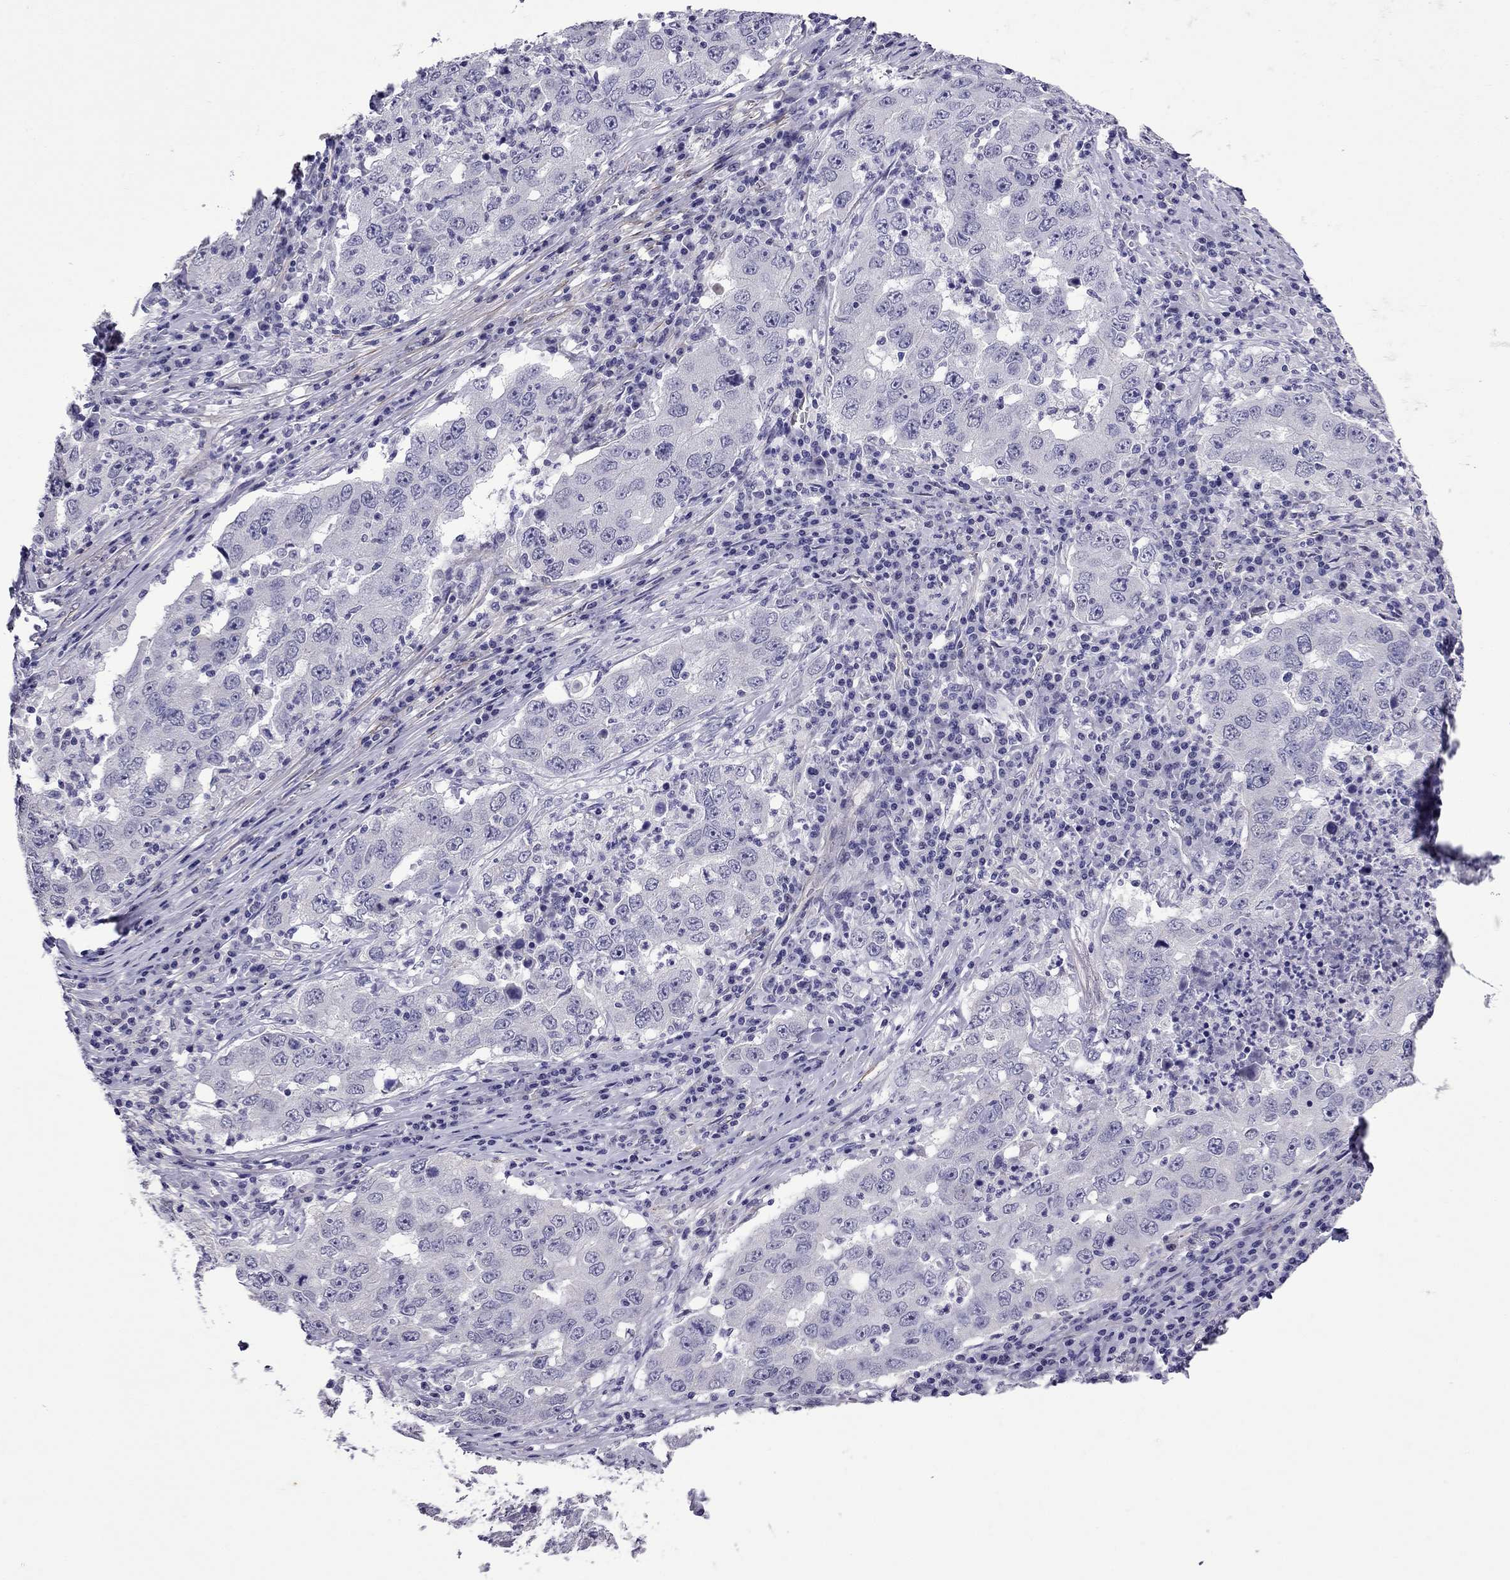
{"staining": {"intensity": "negative", "quantity": "none", "location": "none"}, "tissue": "lung cancer", "cell_type": "Tumor cells", "image_type": "cancer", "snomed": [{"axis": "morphology", "description": "Adenocarcinoma, NOS"}, {"axis": "topography", "description": "Lung"}], "caption": "Immunohistochemistry (IHC) of lung adenocarcinoma displays no staining in tumor cells.", "gene": "CHRNA5", "patient": {"sex": "male", "age": 73}}